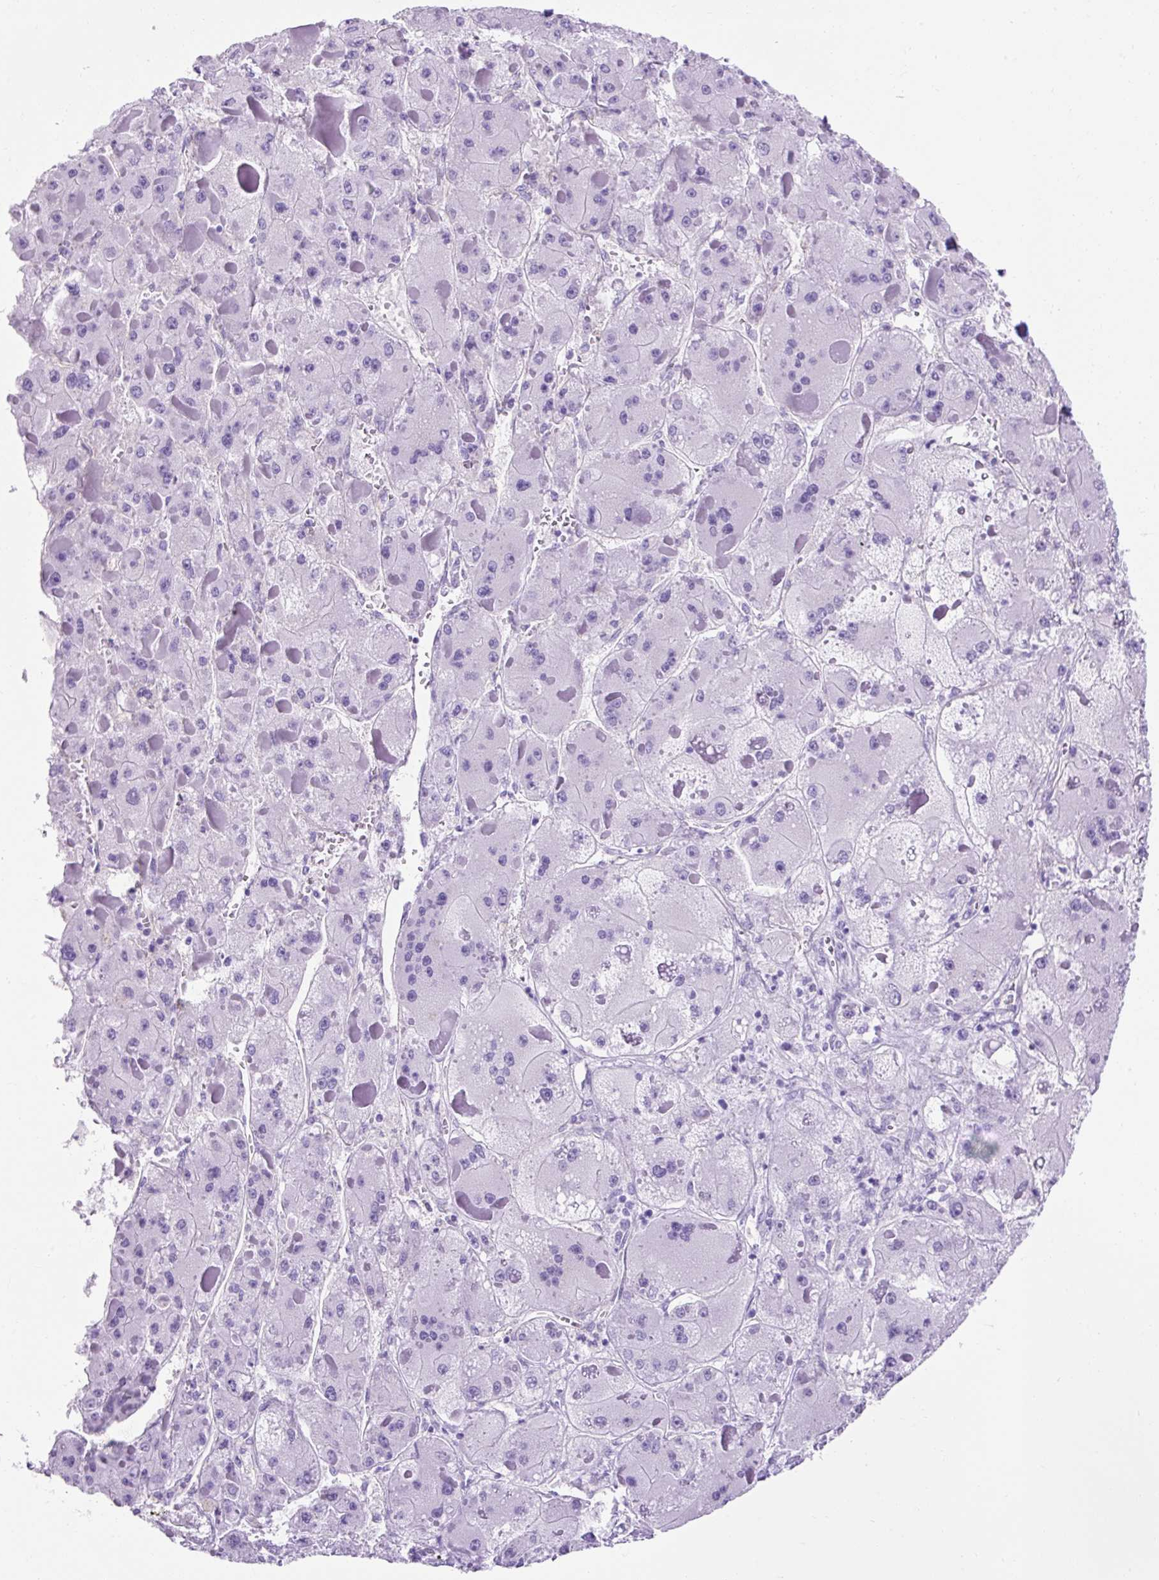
{"staining": {"intensity": "negative", "quantity": "none", "location": "none"}, "tissue": "liver cancer", "cell_type": "Tumor cells", "image_type": "cancer", "snomed": [{"axis": "morphology", "description": "Carcinoma, Hepatocellular, NOS"}, {"axis": "topography", "description": "Liver"}], "caption": "Immunohistochemical staining of human hepatocellular carcinoma (liver) demonstrates no significant staining in tumor cells.", "gene": "KRT12", "patient": {"sex": "female", "age": 73}}